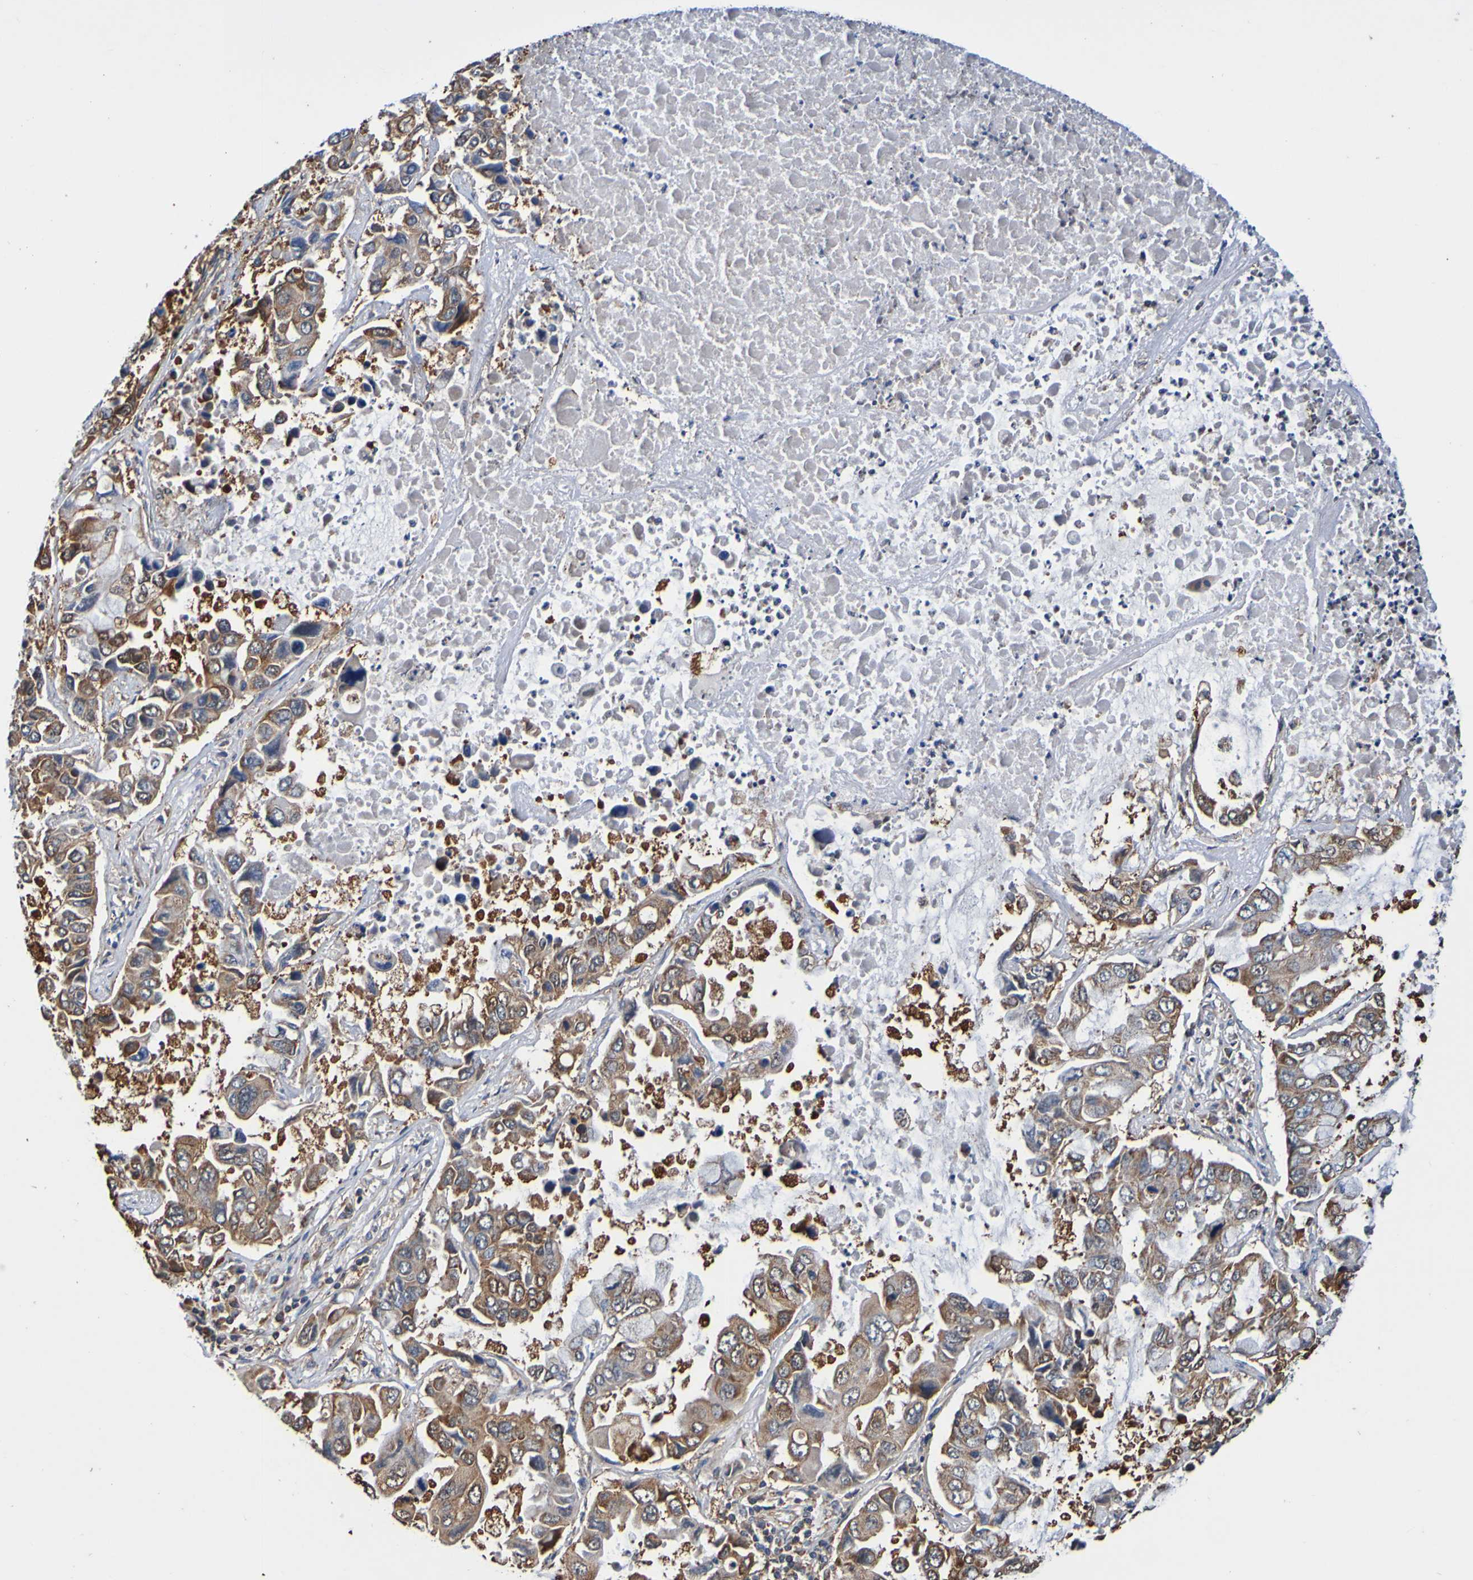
{"staining": {"intensity": "moderate", "quantity": ">75%", "location": "cytoplasmic/membranous"}, "tissue": "lung cancer", "cell_type": "Tumor cells", "image_type": "cancer", "snomed": [{"axis": "morphology", "description": "Adenocarcinoma, NOS"}, {"axis": "topography", "description": "Lung"}], "caption": "Lung cancer tissue shows moderate cytoplasmic/membranous staining in about >75% of tumor cells", "gene": "AXIN1", "patient": {"sex": "male", "age": 64}}